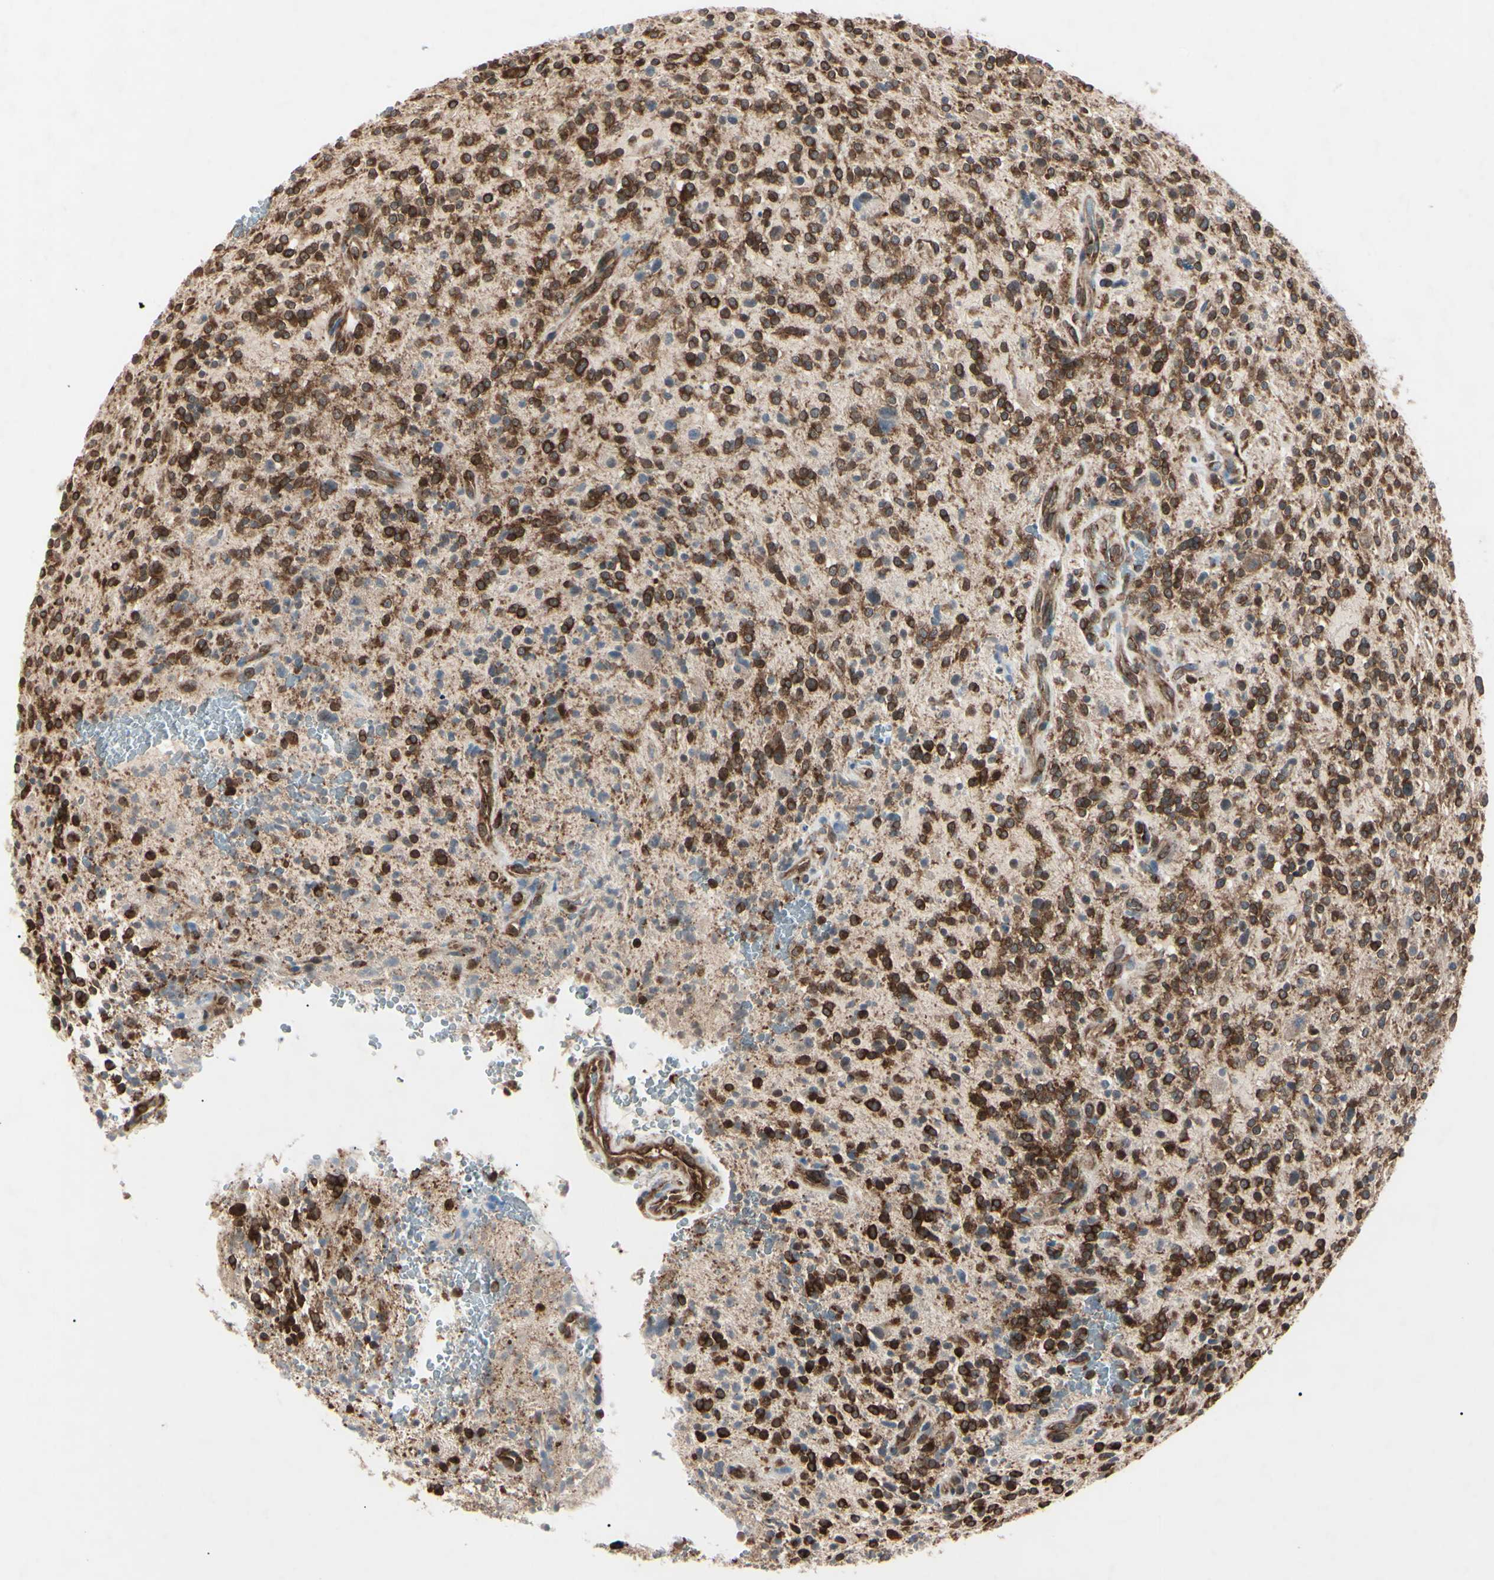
{"staining": {"intensity": "strong", "quantity": ">75%", "location": "cytoplasmic/membranous,nuclear"}, "tissue": "glioma", "cell_type": "Tumor cells", "image_type": "cancer", "snomed": [{"axis": "morphology", "description": "Glioma, malignant, High grade"}, {"axis": "topography", "description": "Brain"}], "caption": "Tumor cells exhibit strong cytoplasmic/membranous and nuclear staining in approximately >75% of cells in malignant glioma (high-grade). (IHC, brightfield microscopy, high magnification).", "gene": "MAPRE1", "patient": {"sex": "male", "age": 48}}